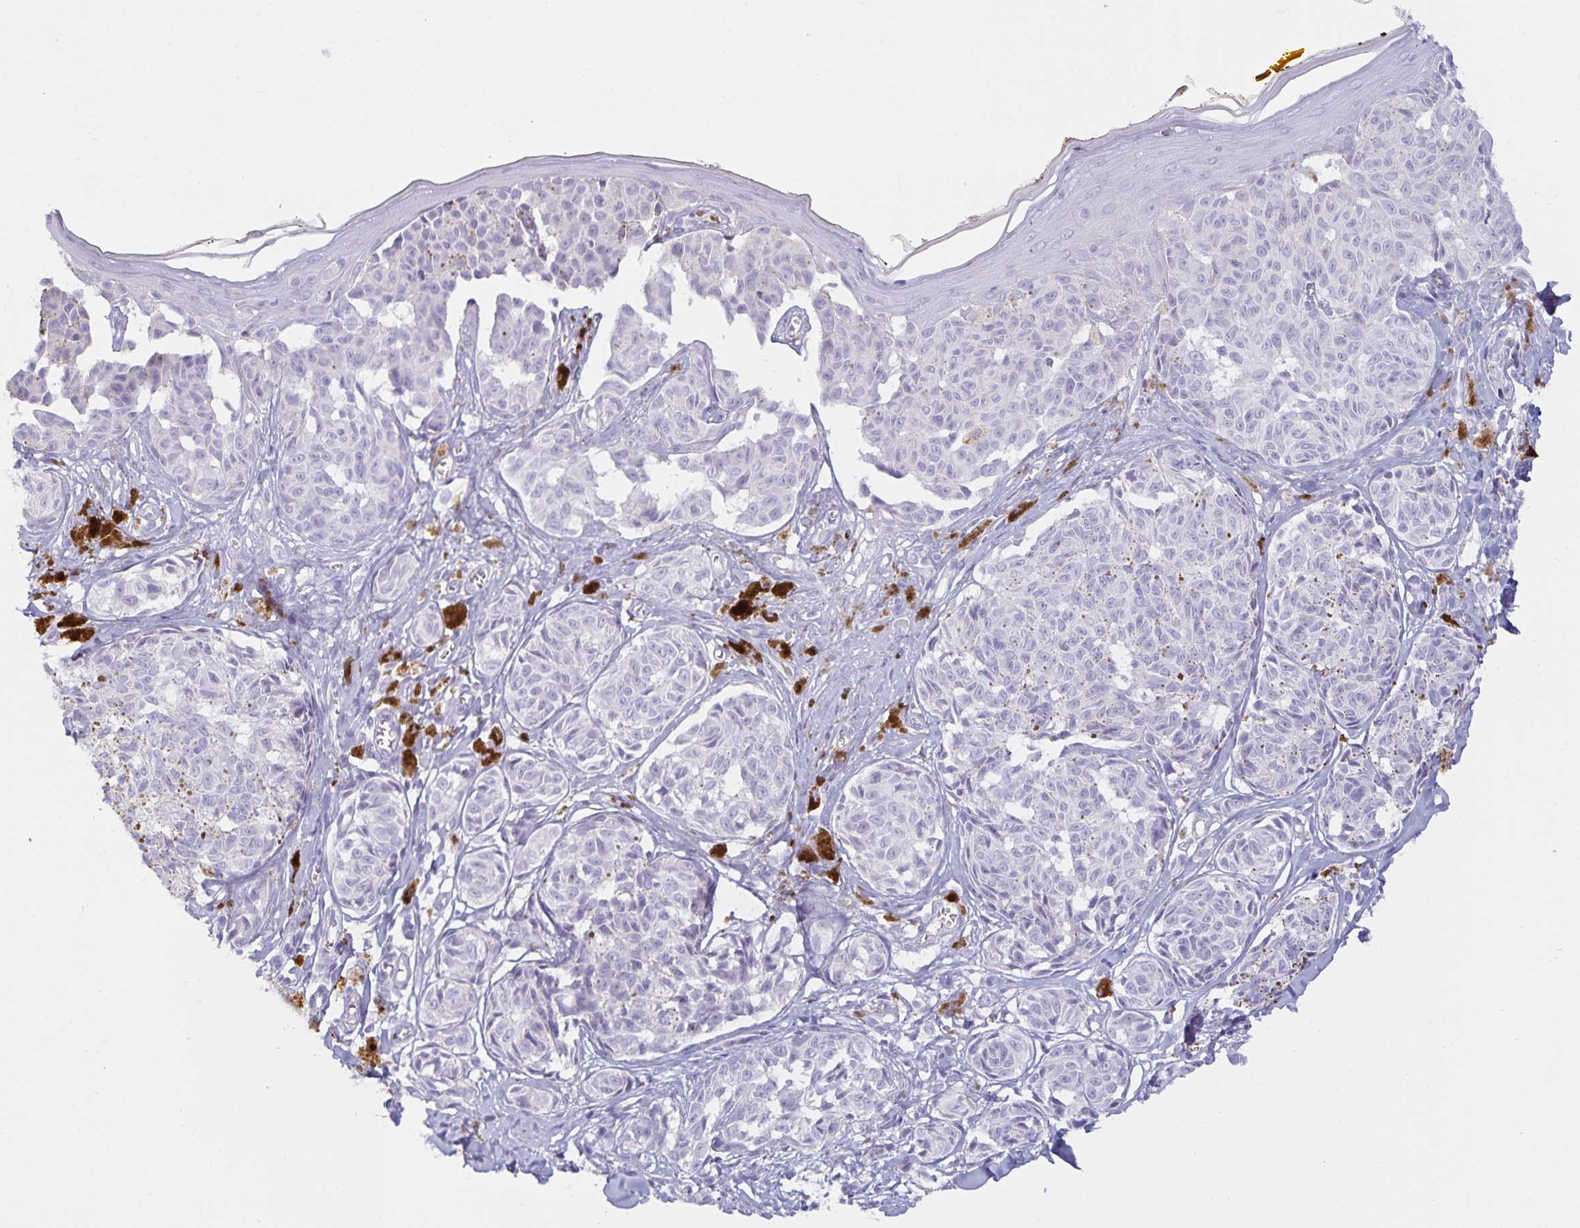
{"staining": {"intensity": "negative", "quantity": "none", "location": "none"}, "tissue": "melanoma", "cell_type": "Tumor cells", "image_type": "cancer", "snomed": [{"axis": "morphology", "description": "Malignant melanoma, NOS"}, {"axis": "topography", "description": "Skin"}], "caption": "An image of melanoma stained for a protein shows no brown staining in tumor cells. Nuclei are stained in blue.", "gene": "SPAG4", "patient": {"sex": "female", "age": 43}}